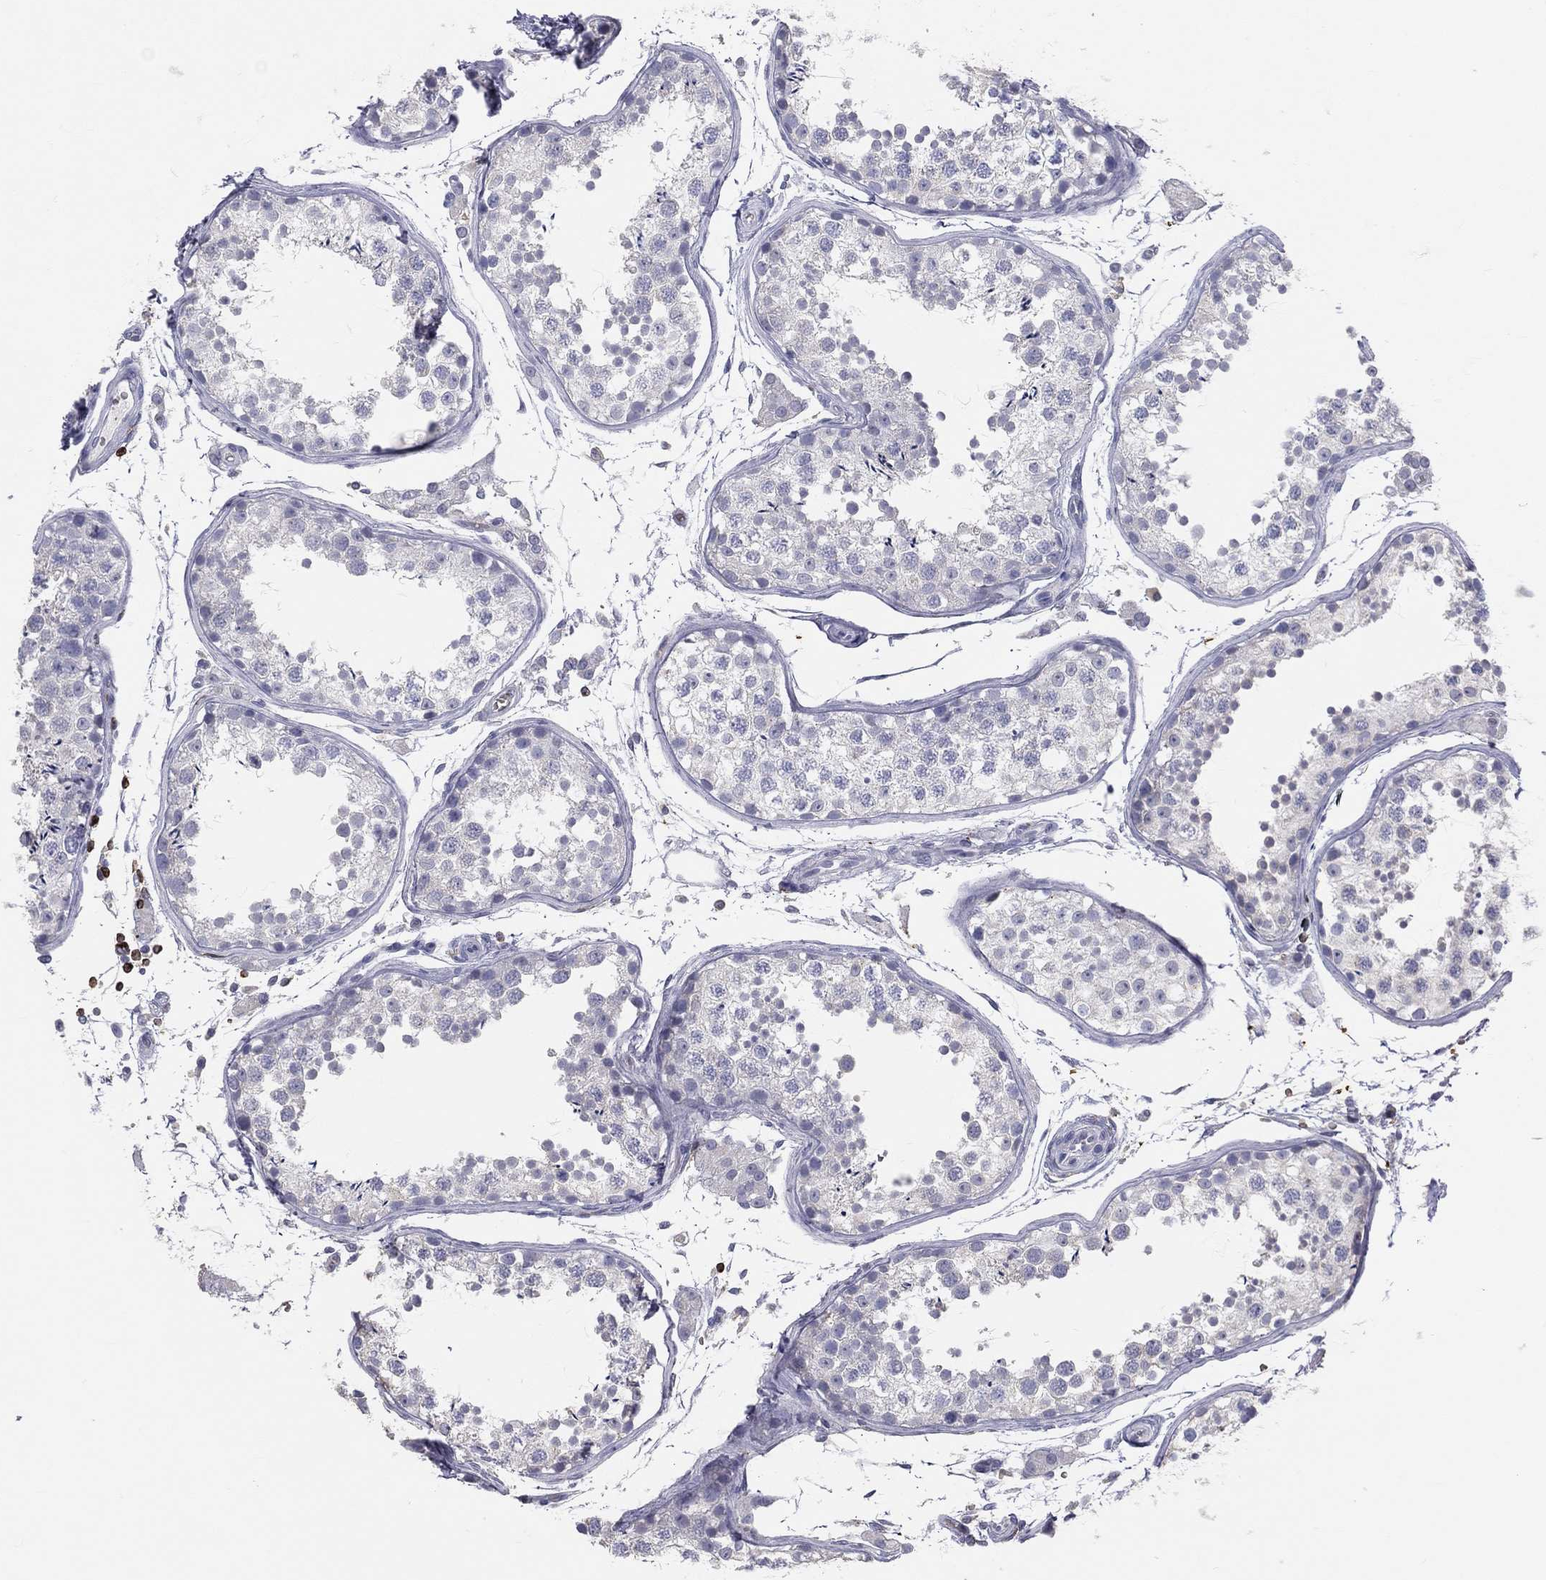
{"staining": {"intensity": "negative", "quantity": "none", "location": "none"}, "tissue": "testis", "cell_type": "Cells in seminiferous ducts", "image_type": "normal", "snomed": [{"axis": "morphology", "description": "Normal tissue, NOS"}, {"axis": "topography", "description": "Testis"}], "caption": "Cells in seminiferous ducts are negative for protein expression in normal human testis. The staining is performed using DAB (3,3'-diaminobenzidine) brown chromogen with nuclei counter-stained in using hematoxylin.", "gene": "CTSW", "patient": {"sex": "male", "age": 29}}